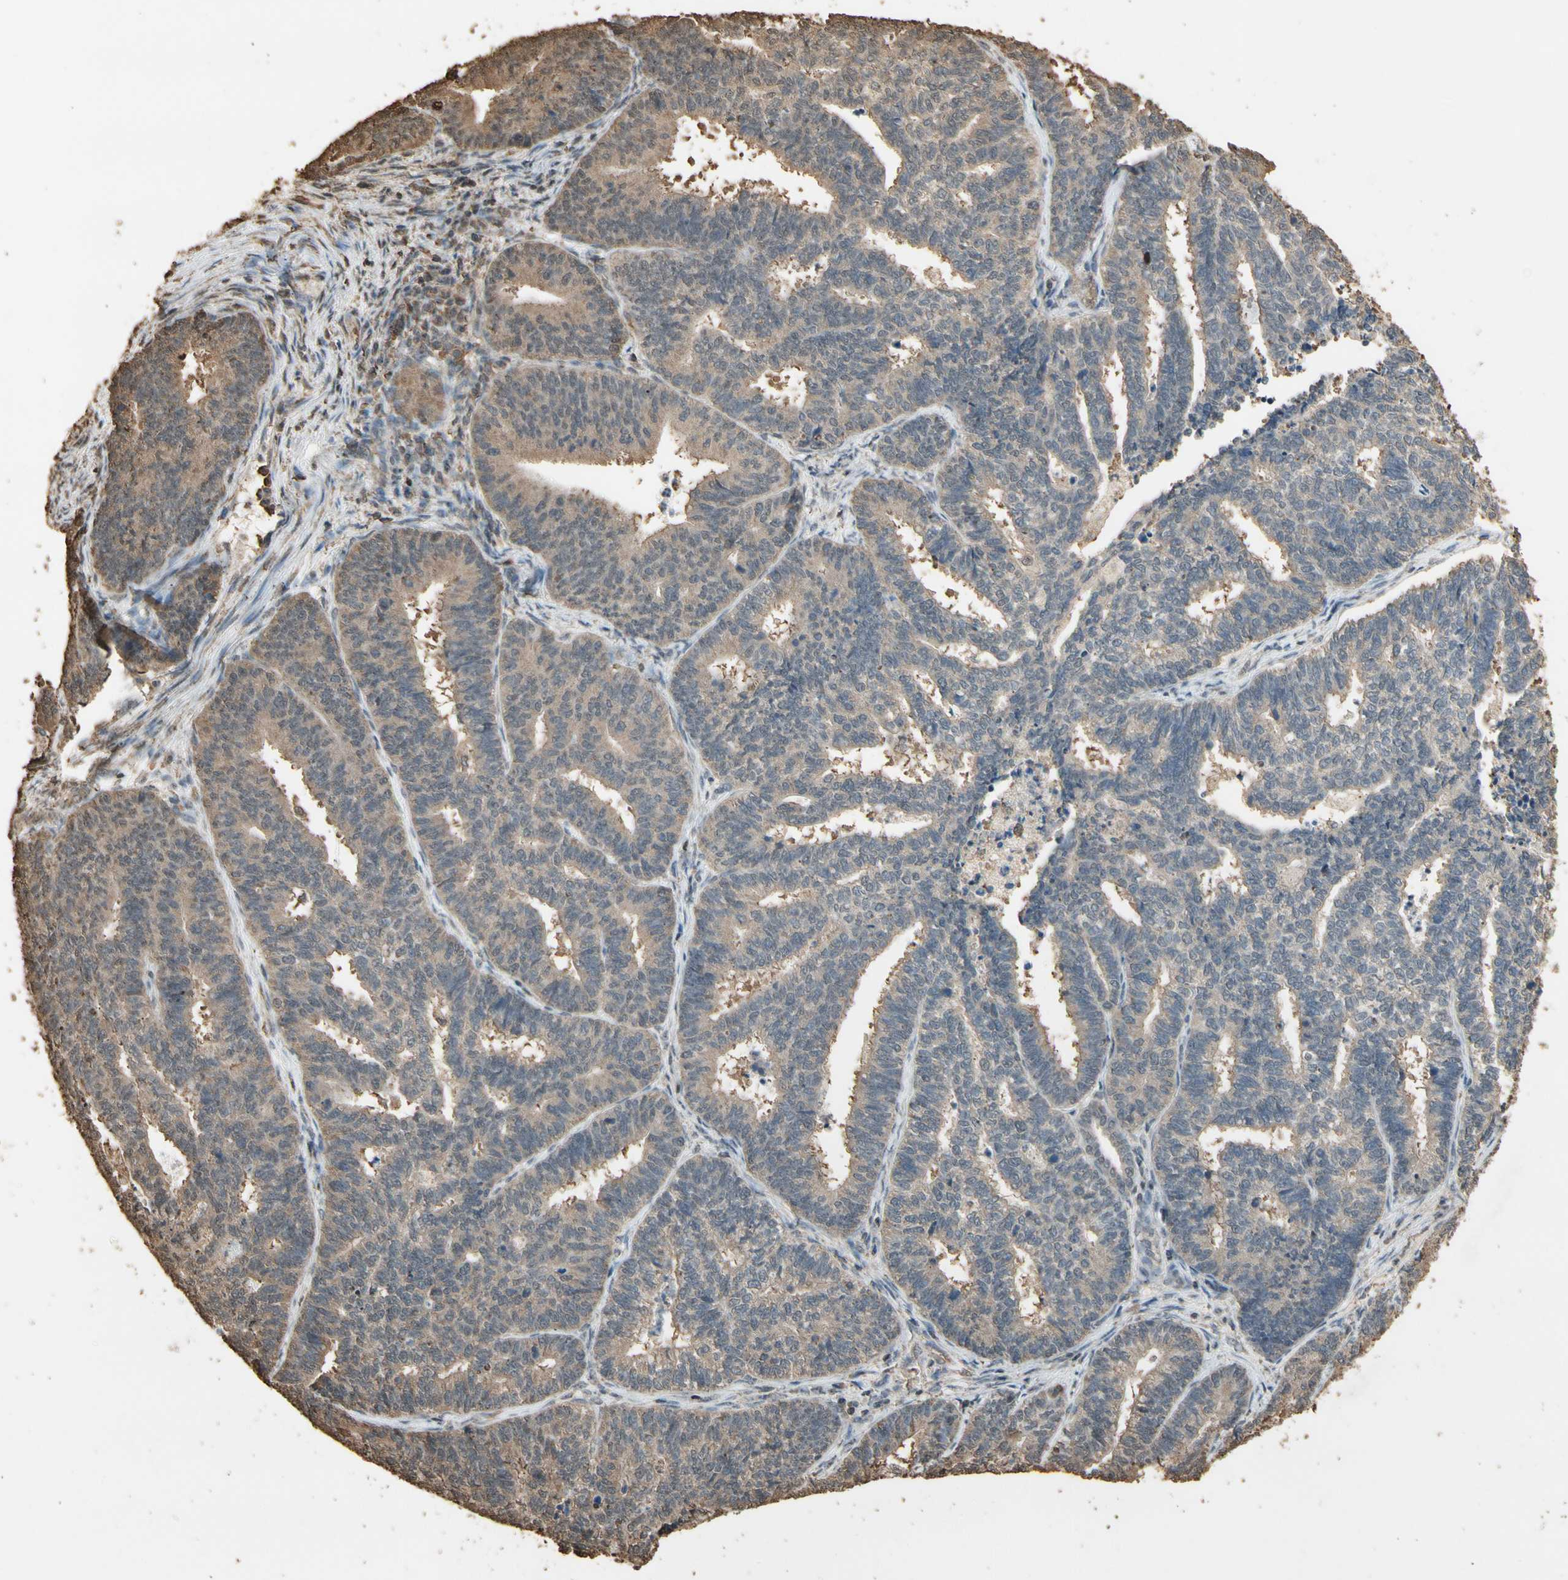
{"staining": {"intensity": "weak", "quantity": ">75%", "location": "cytoplasmic/membranous"}, "tissue": "endometrial cancer", "cell_type": "Tumor cells", "image_type": "cancer", "snomed": [{"axis": "morphology", "description": "Adenocarcinoma, NOS"}, {"axis": "topography", "description": "Endometrium"}], "caption": "A photomicrograph showing weak cytoplasmic/membranous positivity in about >75% of tumor cells in endometrial cancer, as visualized by brown immunohistochemical staining.", "gene": "TNFSF13B", "patient": {"sex": "female", "age": 70}}